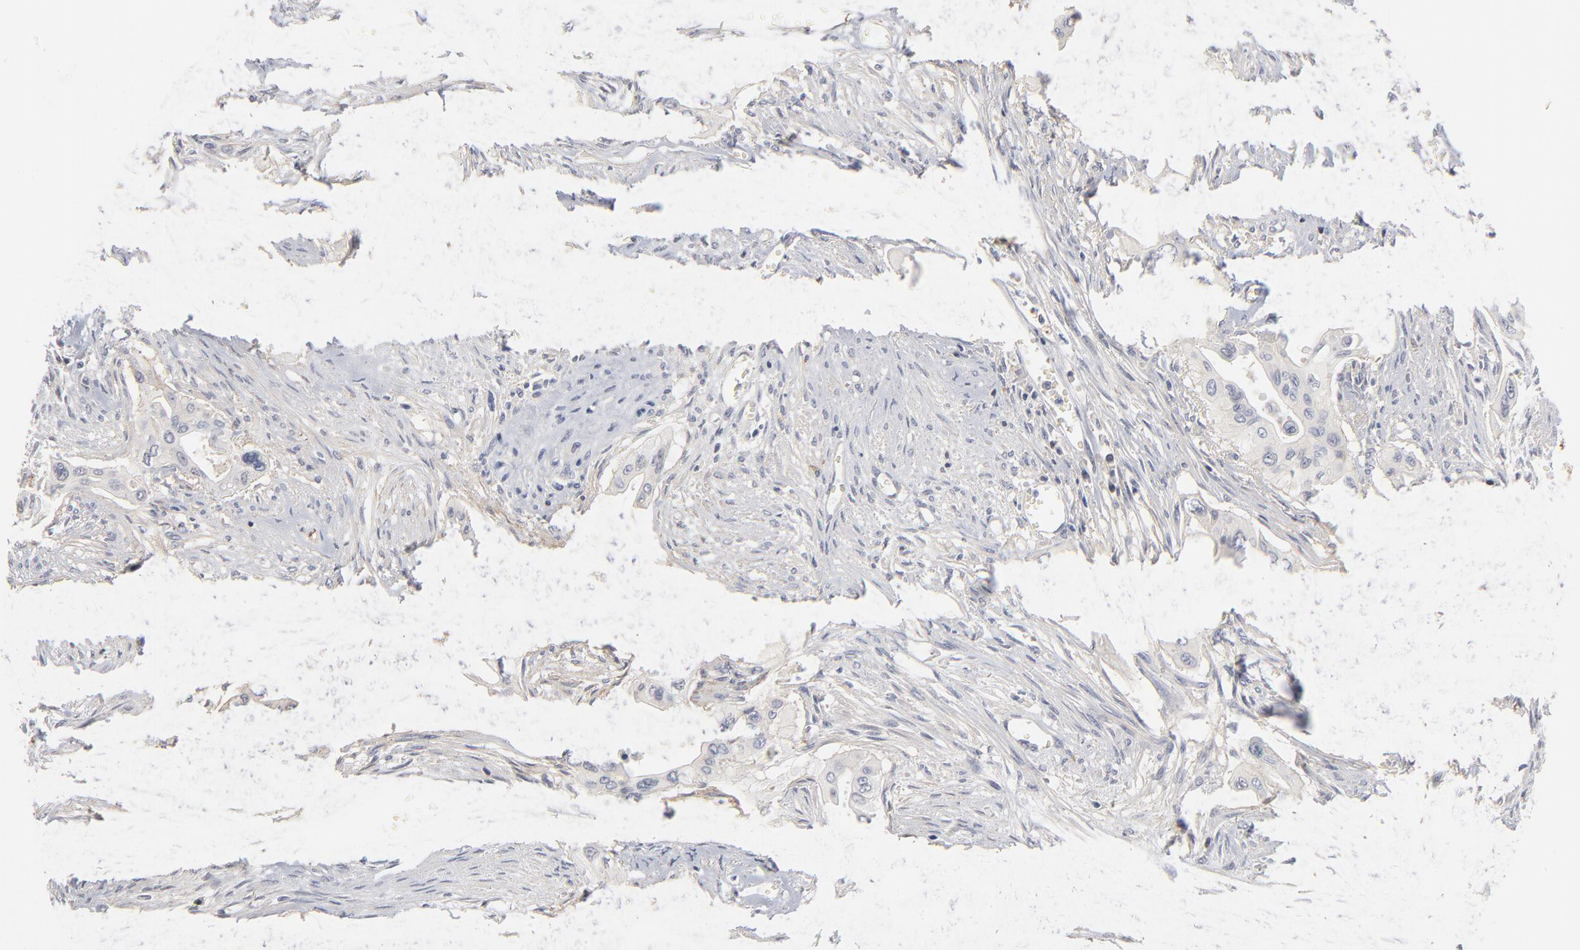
{"staining": {"intensity": "moderate", "quantity": "25%-75%", "location": "cytoplasmic/membranous"}, "tissue": "pancreatic cancer", "cell_type": "Tumor cells", "image_type": "cancer", "snomed": [{"axis": "morphology", "description": "Adenocarcinoma, NOS"}, {"axis": "topography", "description": "Pancreas"}], "caption": "Tumor cells demonstrate medium levels of moderate cytoplasmic/membranous staining in about 25%-75% of cells in pancreatic cancer (adenocarcinoma).", "gene": "SLC16A1", "patient": {"sex": "male", "age": 77}}